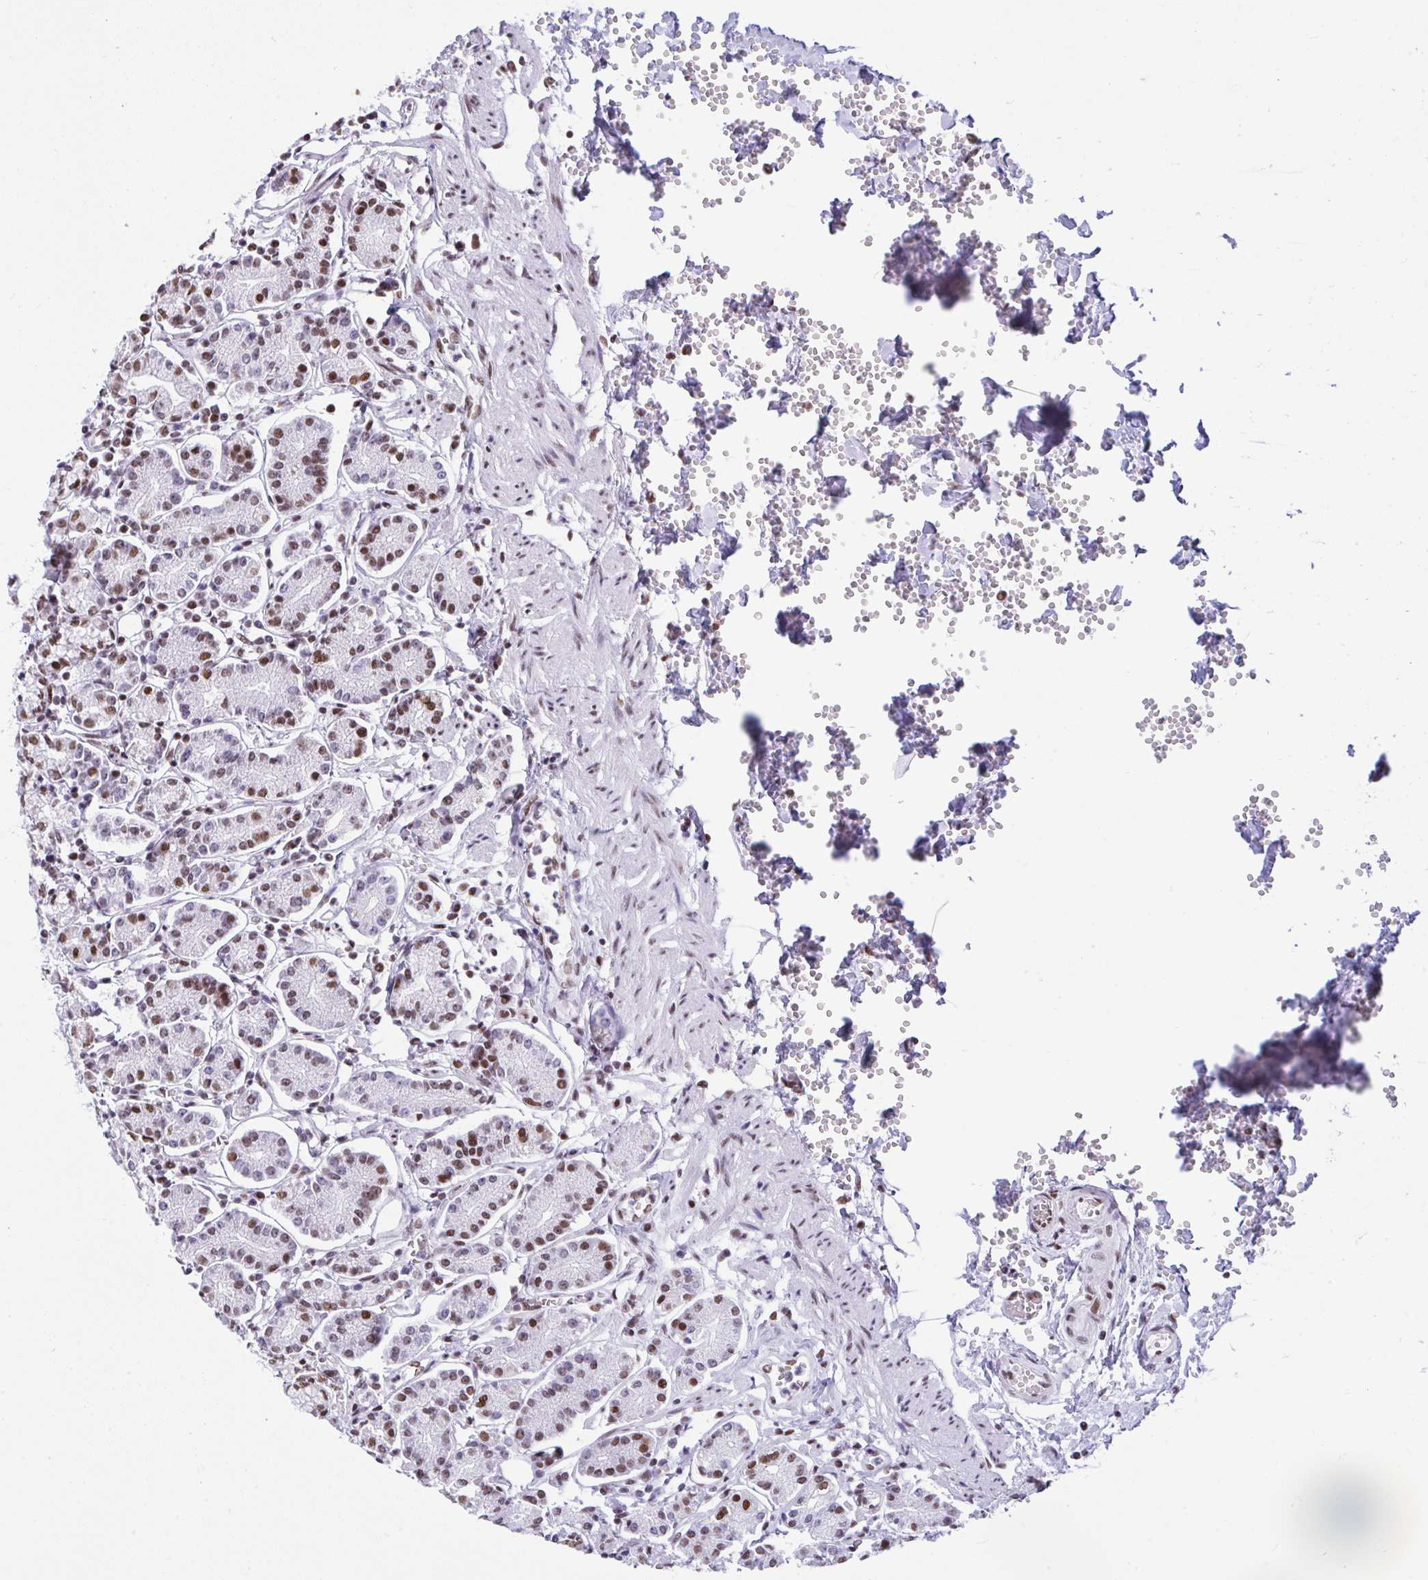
{"staining": {"intensity": "moderate", "quantity": ">75%", "location": "nuclear"}, "tissue": "stomach", "cell_type": "Glandular cells", "image_type": "normal", "snomed": [{"axis": "morphology", "description": "Normal tissue, NOS"}, {"axis": "topography", "description": "Stomach"}], "caption": "Immunohistochemistry histopathology image of benign human stomach stained for a protein (brown), which shows medium levels of moderate nuclear staining in about >75% of glandular cells.", "gene": "DDX52", "patient": {"sex": "female", "age": 62}}